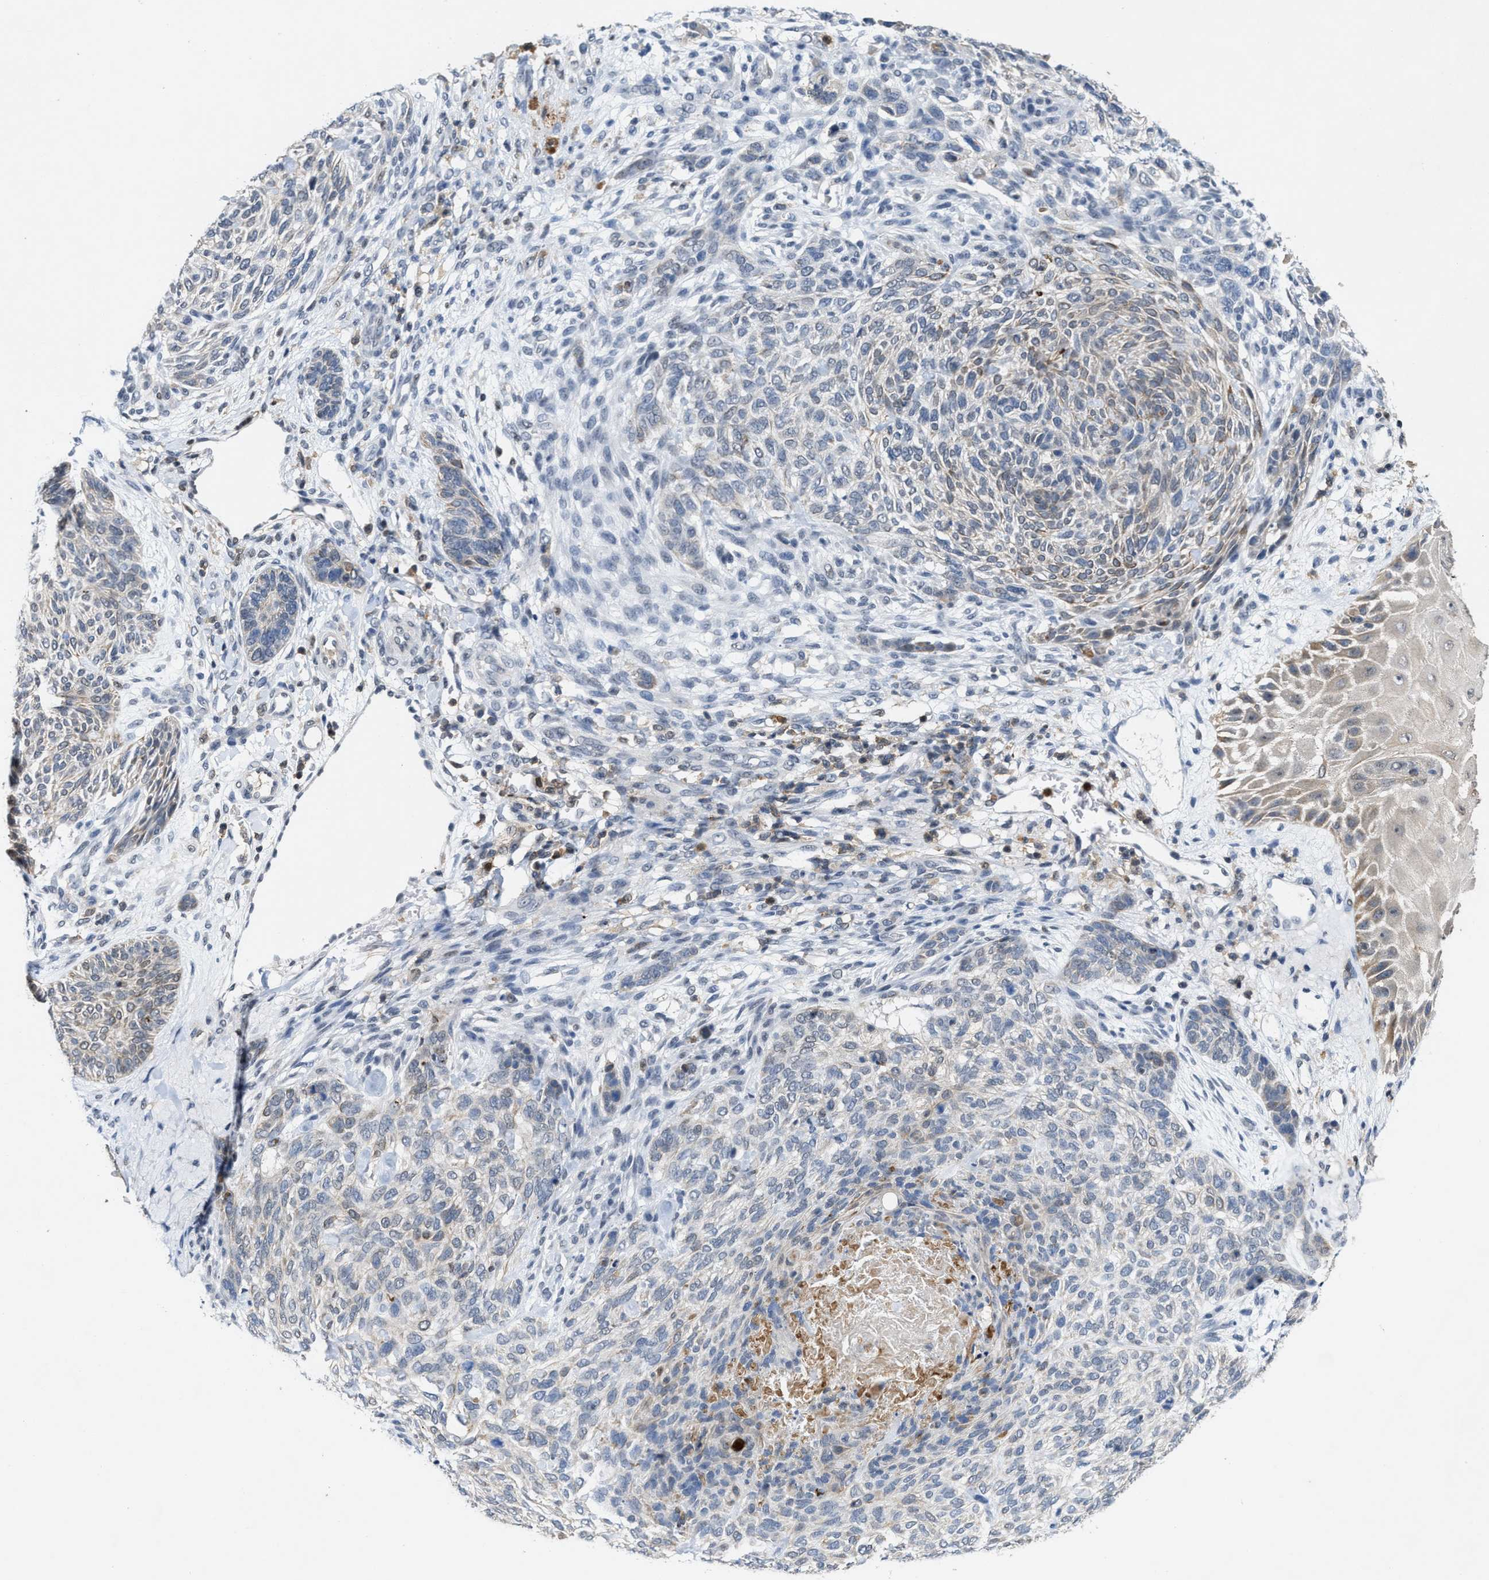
{"staining": {"intensity": "weak", "quantity": "<25%", "location": "cytoplasmic/membranous"}, "tissue": "skin cancer", "cell_type": "Tumor cells", "image_type": "cancer", "snomed": [{"axis": "morphology", "description": "Basal cell carcinoma"}, {"axis": "topography", "description": "Skin"}], "caption": "High power microscopy micrograph of an immunohistochemistry (IHC) histopathology image of basal cell carcinoma (skin), revealing no significant staining in tumor cells.", "gene": "FGD3", "patient": {"sex": "male", "age": 55}}